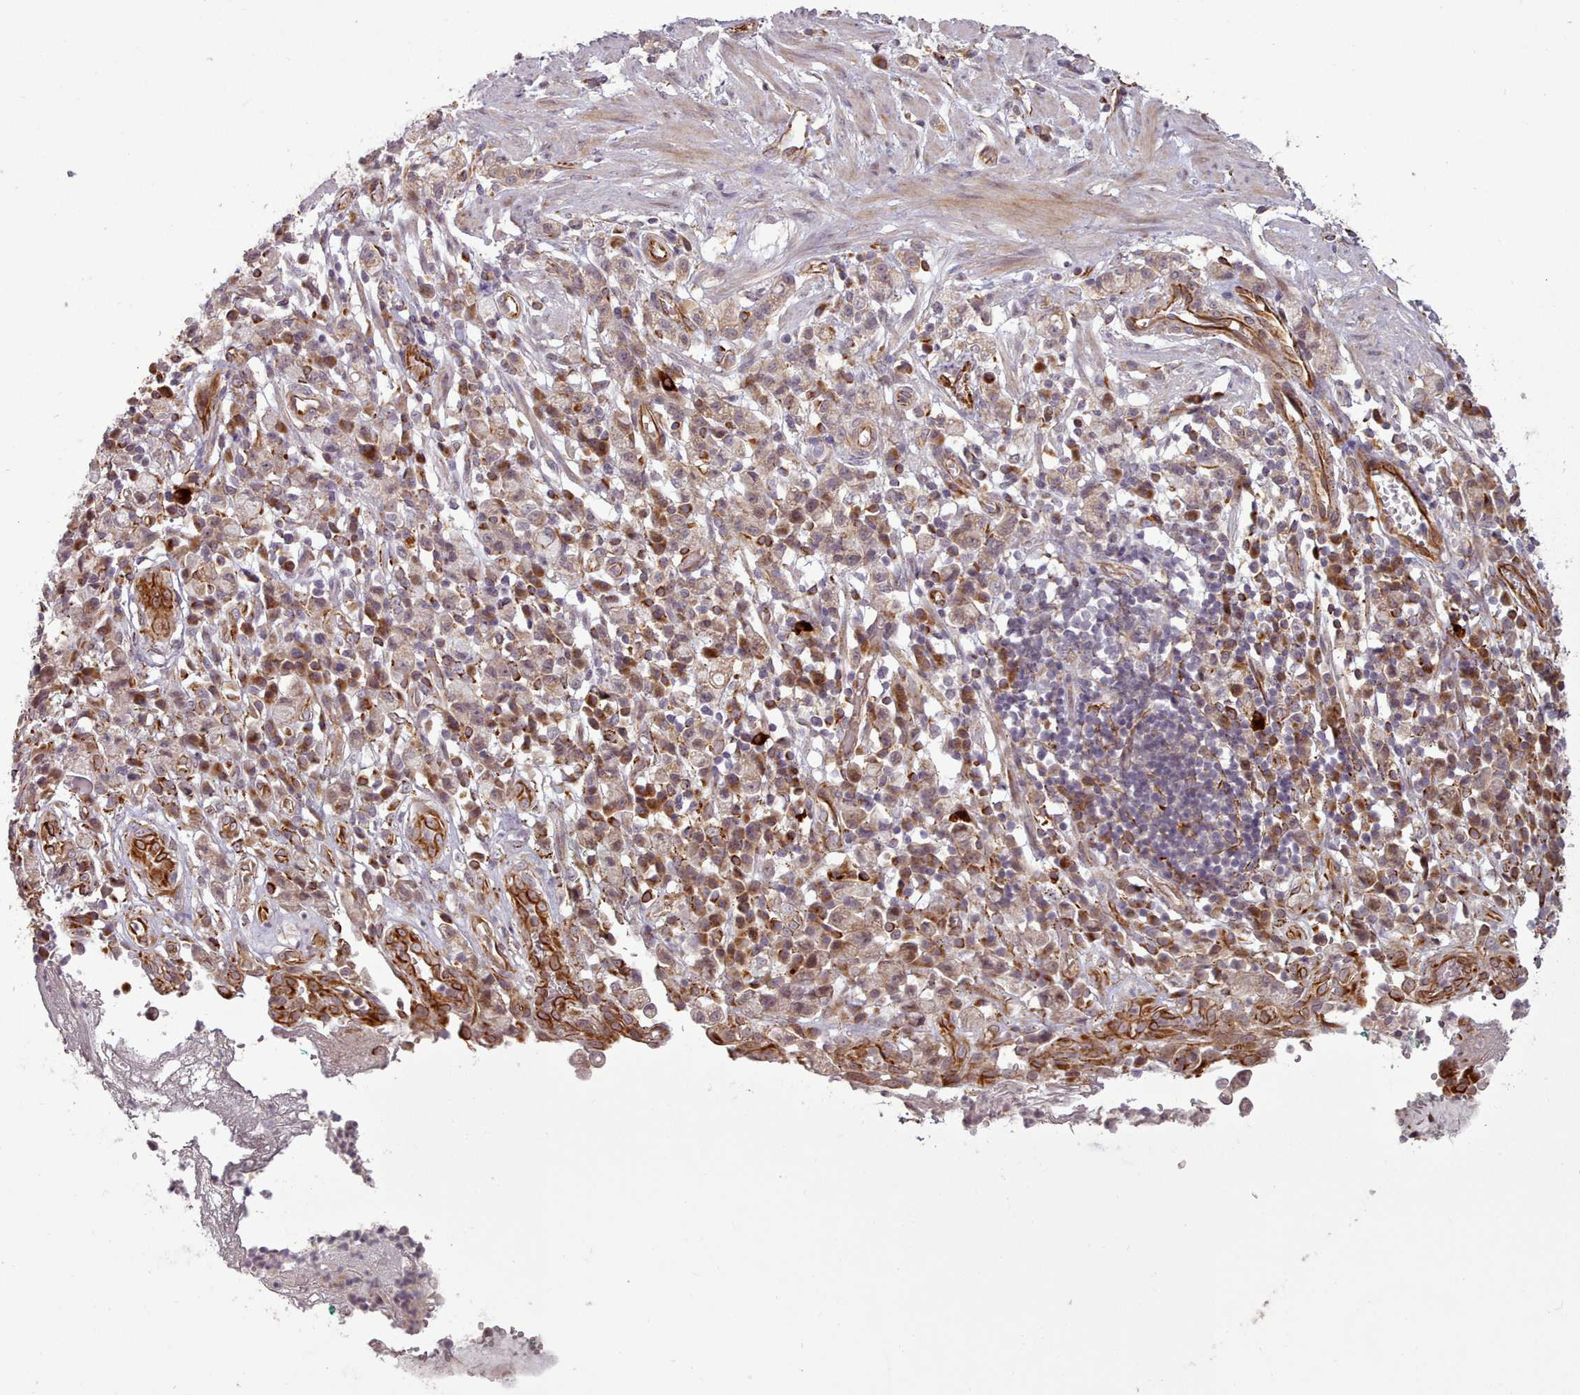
{"staining": {"intensity": "weak", "quantity": ">75%", "location": "cytoplasmic/membranous"}, "tissue": "stomach cancer", "cell_type": "Tumor cells", "image_type": "cancer", "snomed": [{"axis": "morphology", "description": "Adenocarcinoma, NOS"}, {"axis": "topography", "description": "Stomach"}], "caption": "Immunohistochemistry (IHC) image of neoplastic tissue: adenocarcinoma (stomach) stained using immunohistochemistry reveals low levels of weak protein expression localized specifically in the cytoplasmic/membranous of tumor cells, appearing as a cytoplasmic/membranous brown color.", "gene": "GBGT1", "patient": {"sex": "male", "age": 77}}